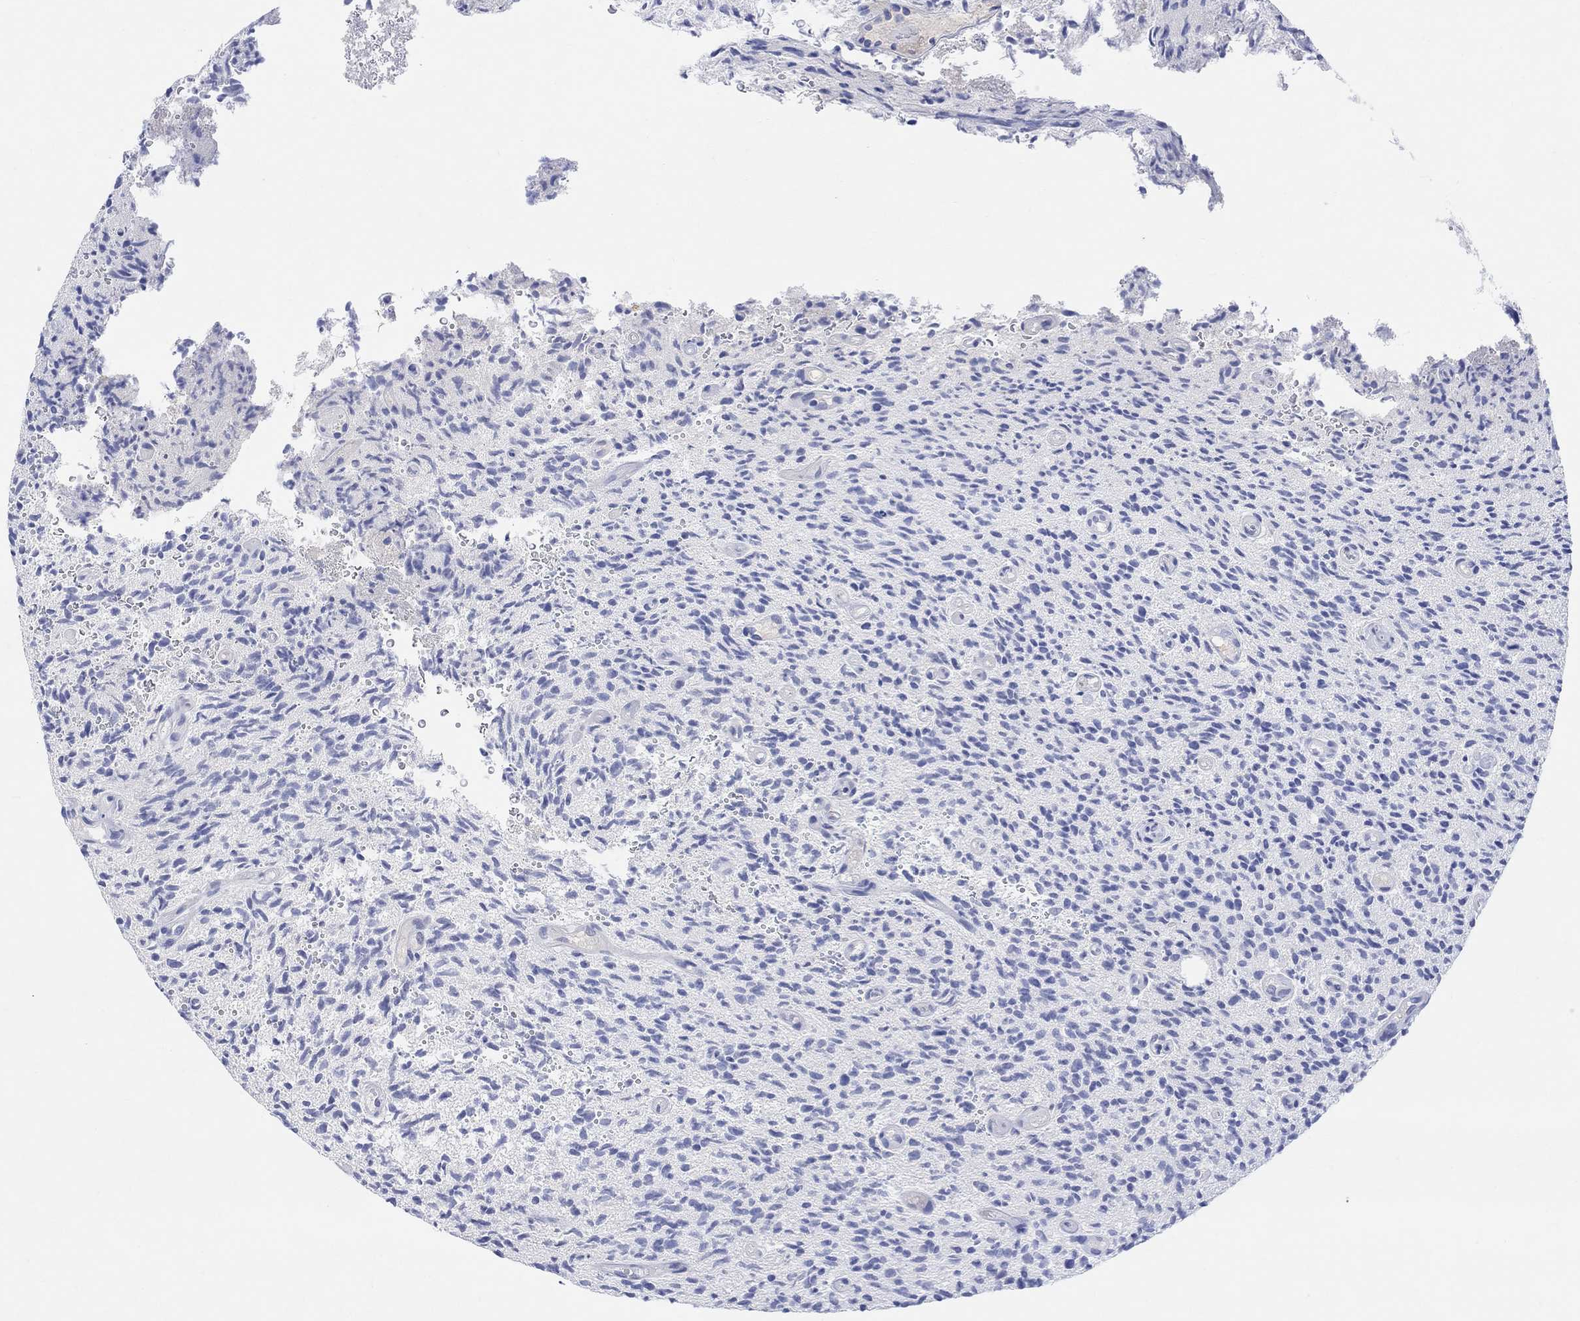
{"staining": {"intensity": "negative", "quantity": "none", "location": "none"}, "tissue": "glioma", "cell_type": "Tumor cells", "image_type": "cancer", "snomed": [{"axis": "morphology", "description": "Glioma, malignant, High grade"}, {"axis": "topography", "description": "Brain"}], "caption": "Protein analysis of malignant glioma (high-grade) reveals no significant expression in tumor cells. (Brightfield microscopy of DAB immunohistochemistry at high magnification).", "gene": "TYR", "patient": {"sex": "male", "age": 64}}